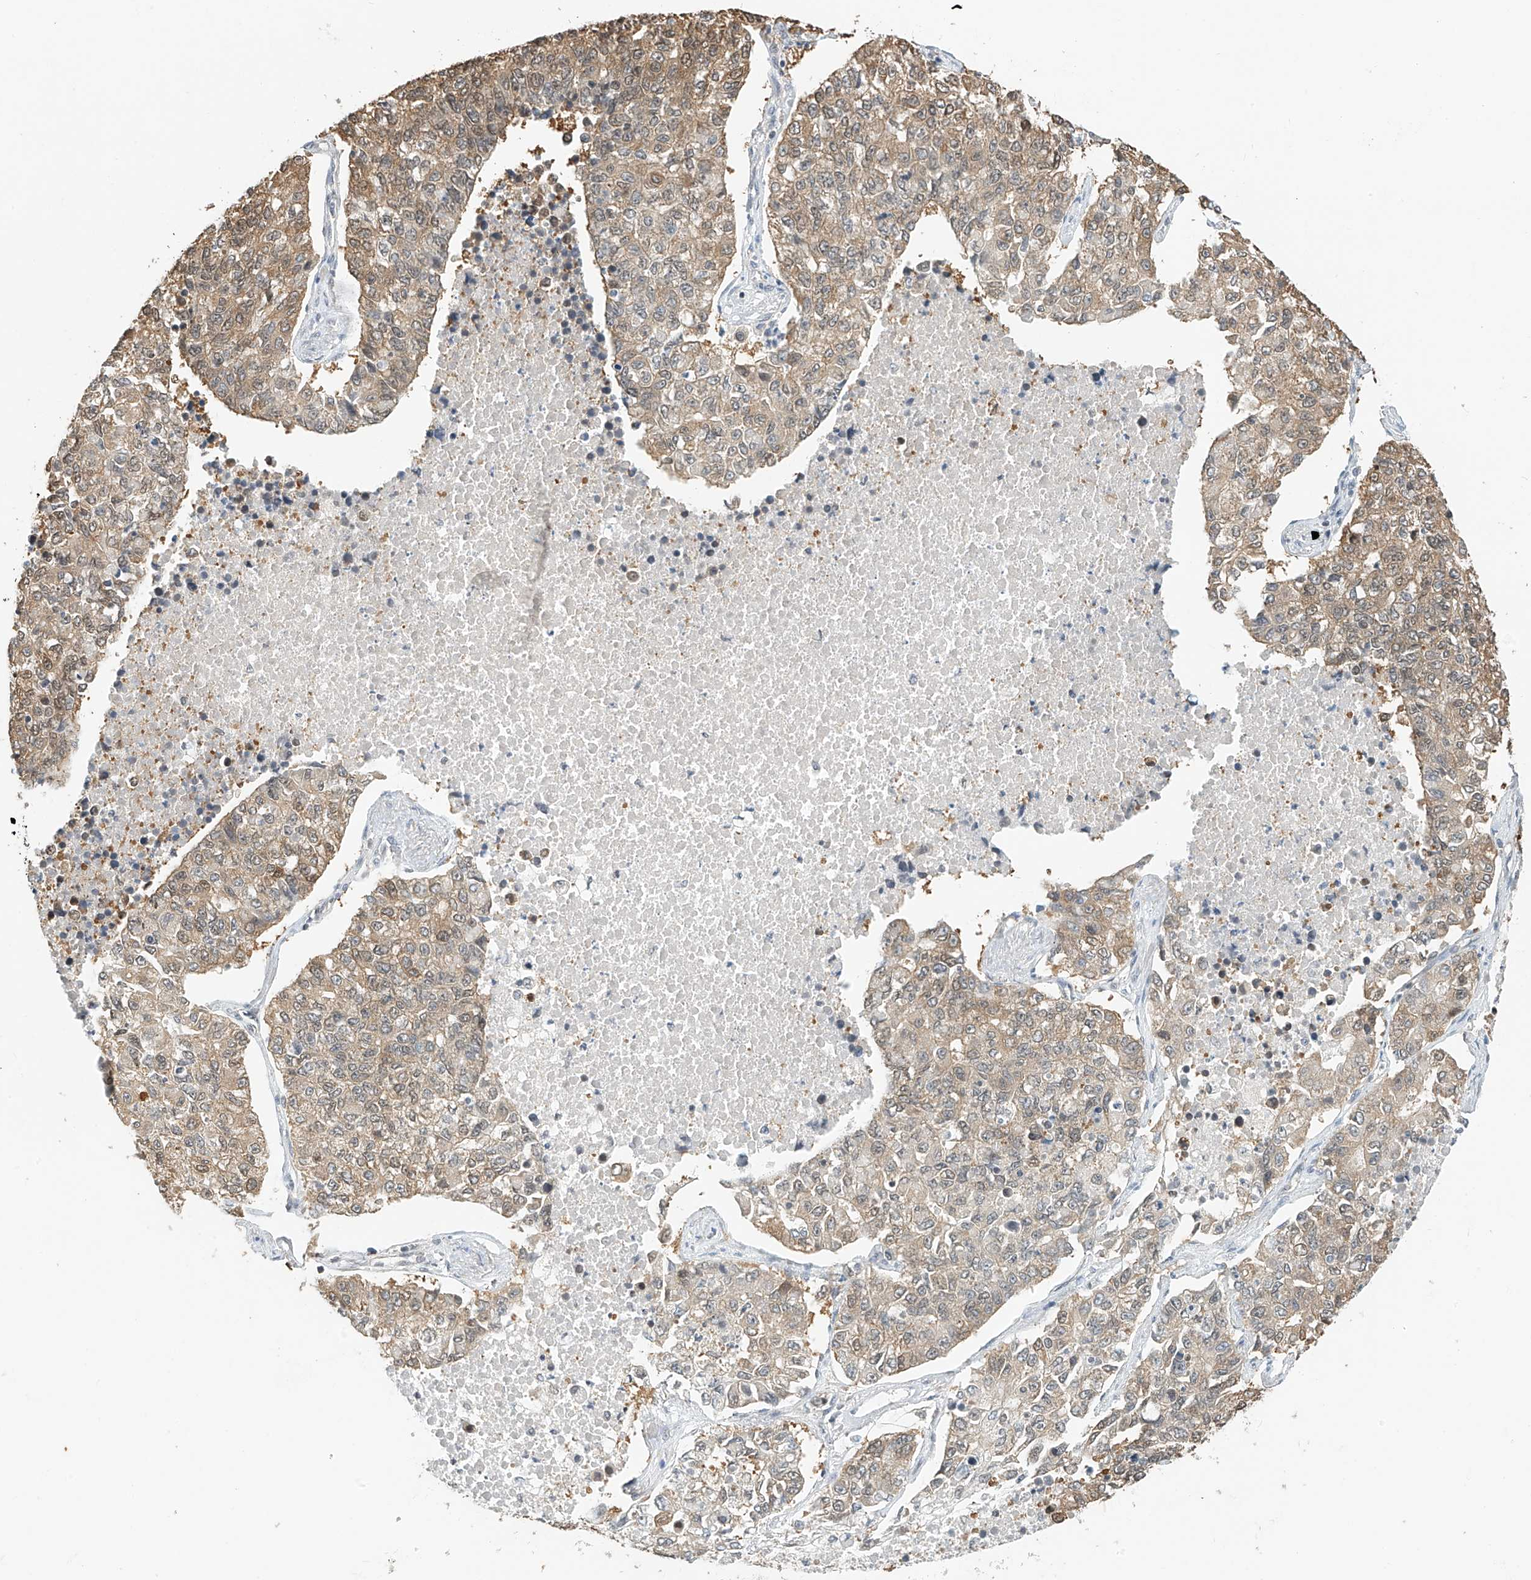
{"staining": {"intensity": "moderate", "quantity": ">75%", "location": "cytoplasmic/membranous"}, "tissue": "lung cancer", "cell_type": "Tumor cells", "image_type": "cancer", "snomed": [{"axis": "morphology", "description": "Adenocarcinoma, NOS"}, {"axis": "topography", "description": "Lung"}], "caption": "The micrograph shows staining of lung cancer, revealing moderate cytoplasmic/membranous protein expression (brown color) within tumor cells.", "gene": "PPA2", "patient": {"sex": "male", "age": 49}}